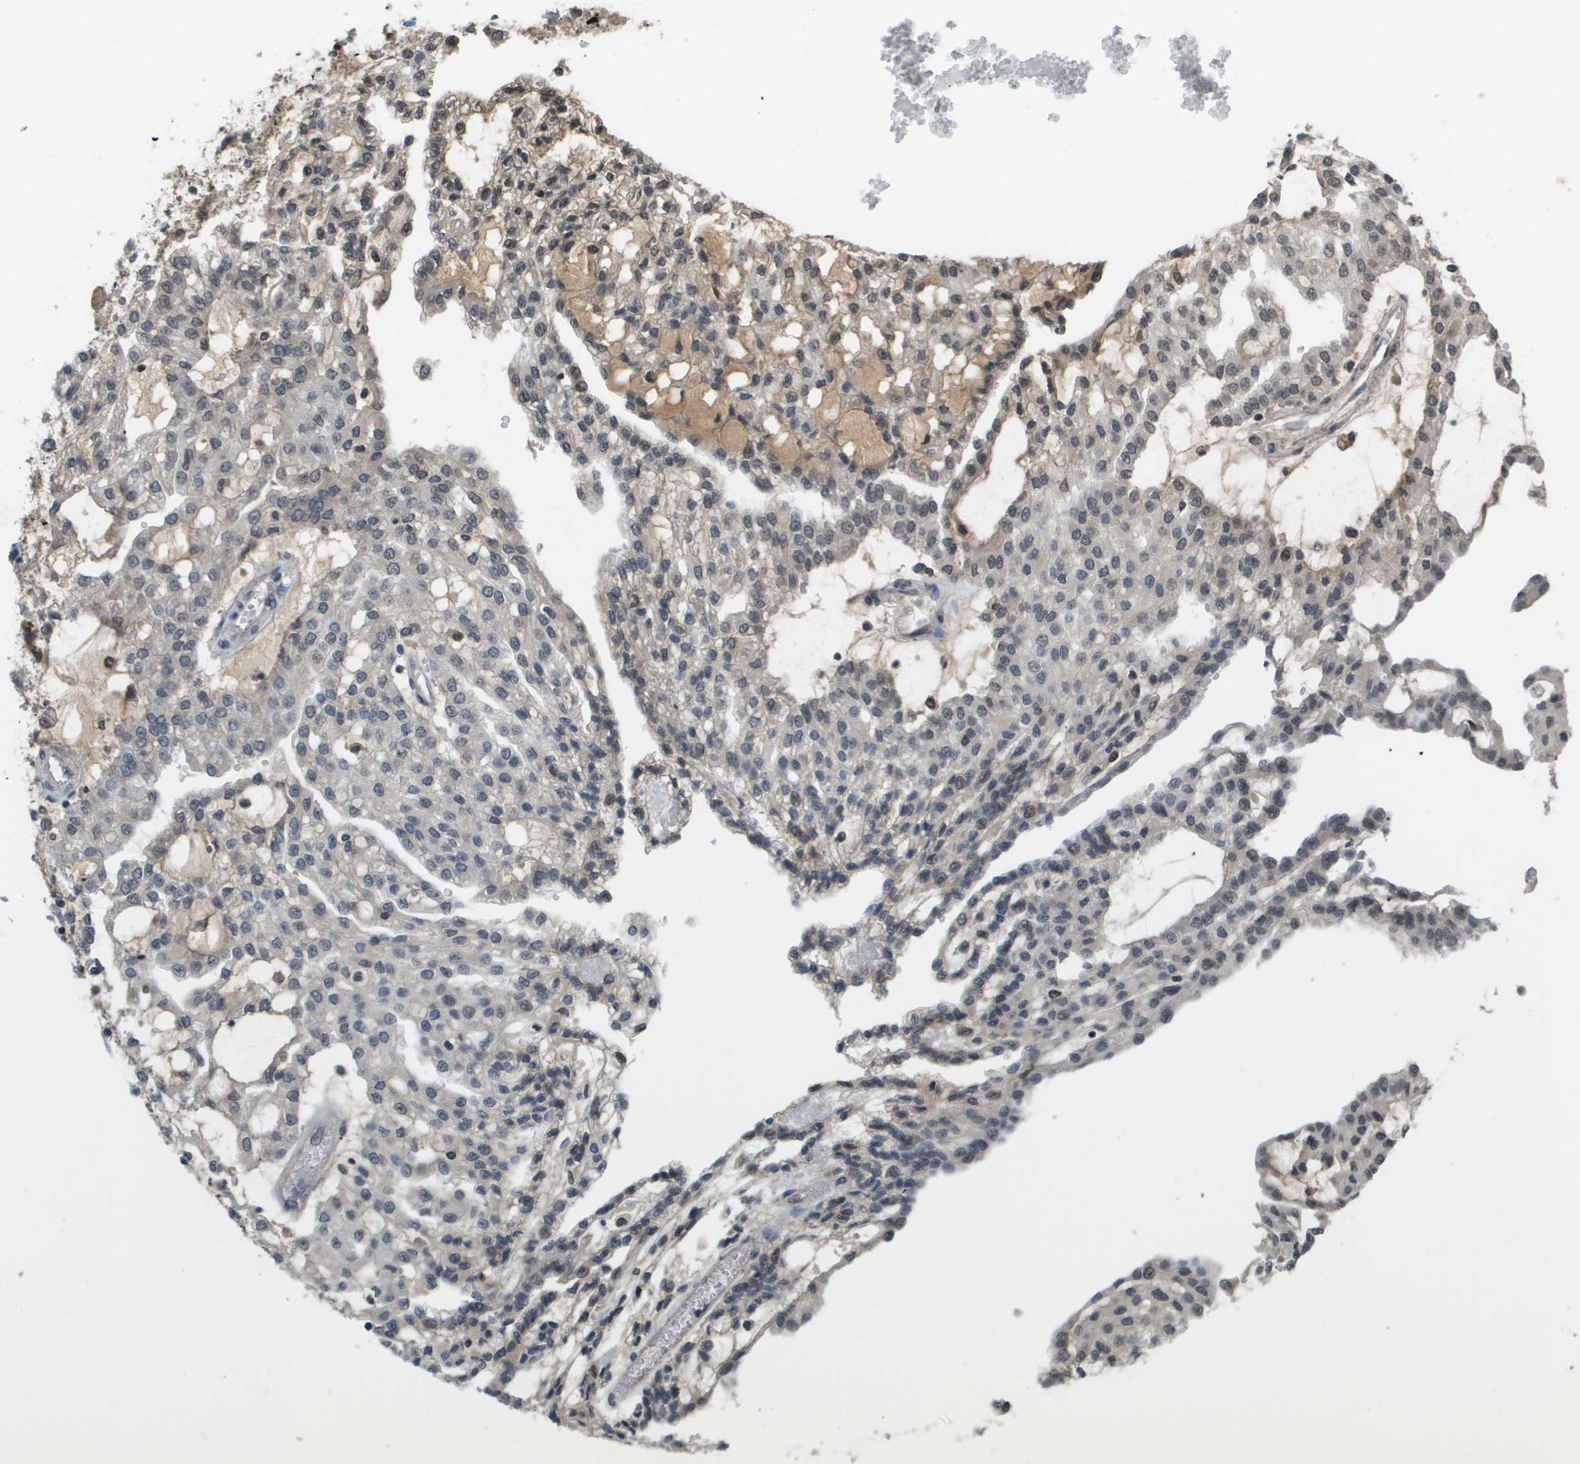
{"staining": {"intensity": "negative", "quantity": "none", "location": "none"}, "tissue": "renal cancer", "cell_type": "Tumor cells", "image_type": "cancer", "snomed": [{"axis": "morphology", "description": "Adenocarcinoma, NOS"}, {"axis": "topography", "description": "Kidney"}], "caption": "Protein analysis of renal cancer (adenocarcinoma) displays no significant expression in tumor cells. (DAB immunohistochemistry with hematoxylin counter stain).", "gene": "NDRG2", "patient": {"sex": "male", "age": 63}}